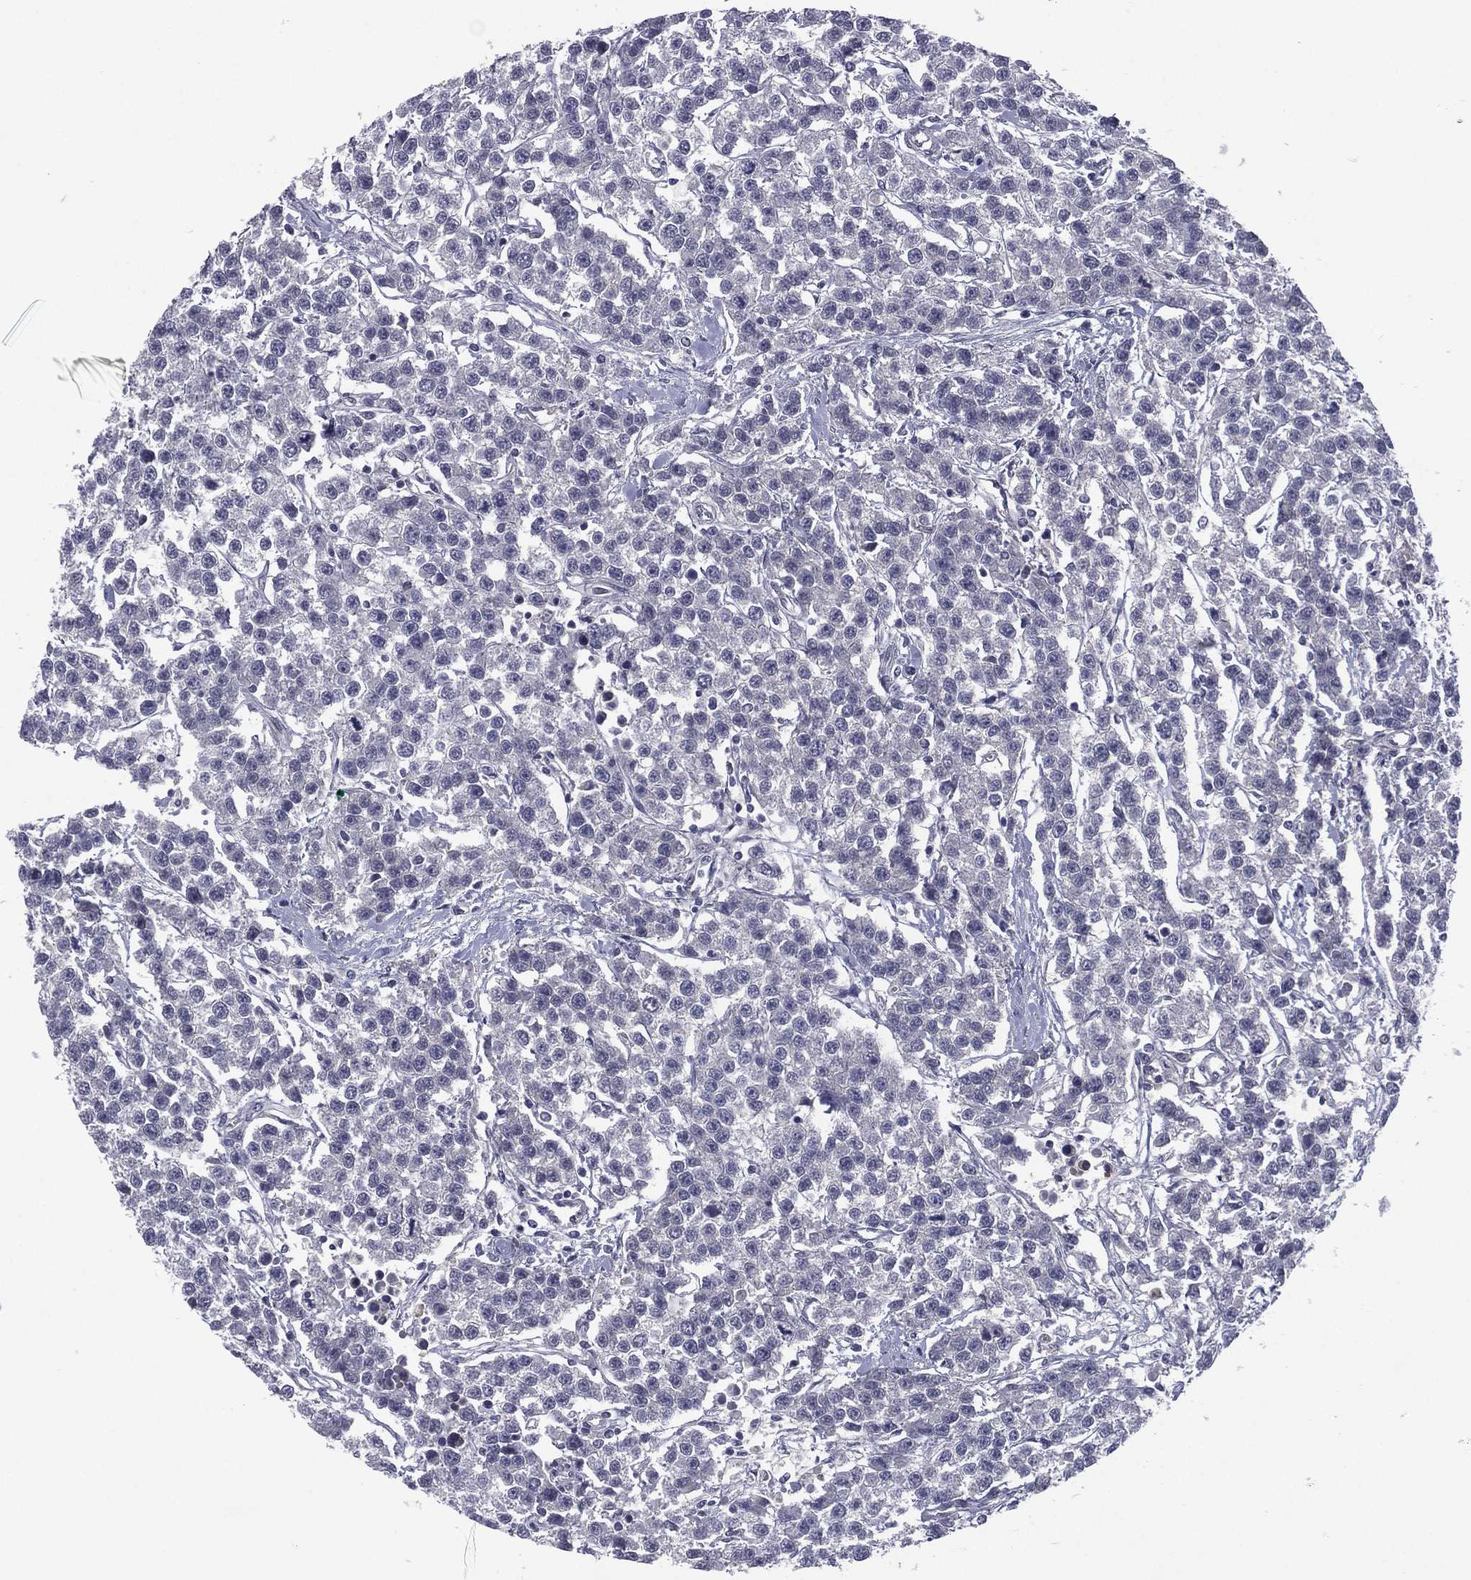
{"staining": {"intensity": "negative", "quantity": "none", "location": "none"}, "tissue": "testis cancer", "cell_type": "Tumor cells", "image_type": "cancer", "snomed": [{"axis": "morphology", "description": "Seminoma, NOS"}, {"axis": "topography", "description": "Testis"}], "caption": "Photomicrograph shows no protein staining in tumor cells of seminoma (testis) tissue.", "gene": "ACTRT2", "patient": {"sex": "male", "age": 59}}